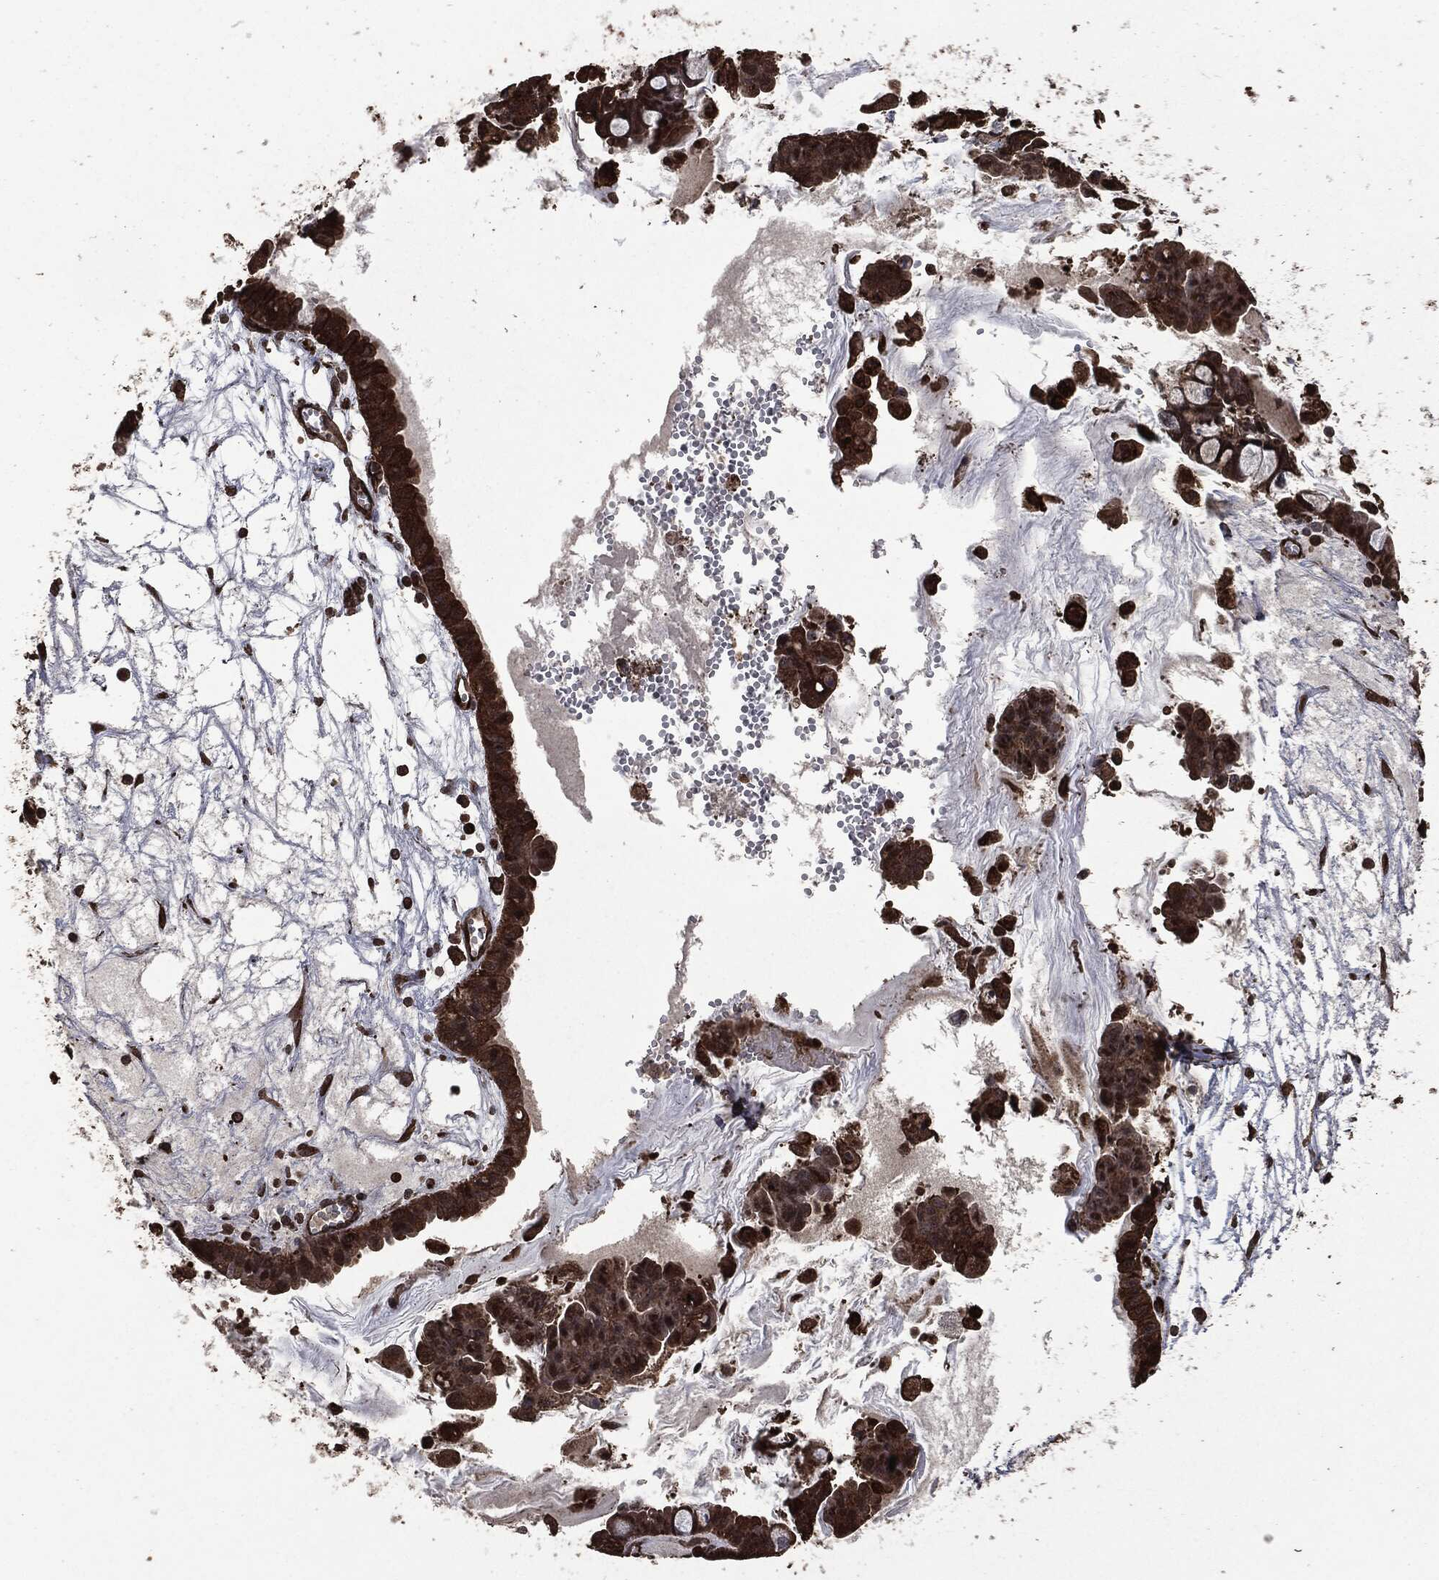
{"staining": {"intensity": "strong", "quantity": ">75%", "location": "cytoplasmic/membranous"}, "tissue": "ovarian cancer", "cell_type": "Tumor cells", "image_type": "cancer", "snomed": [{"axis": "morphology", "description": "Cystadenocarcinoma, mucinous, NOS"}, {"axis": "topography", "description": "Ovary"}], "caption": "About >75% of tumor cells in ovarian cancer (mucinous cystadenocarcinoma) display strong cytoplasmic/membranous protein expression as visualized by brown immunohistochemical staining.", "gene": "HRAS", "patient": {"sex": "female", "age": 63}}